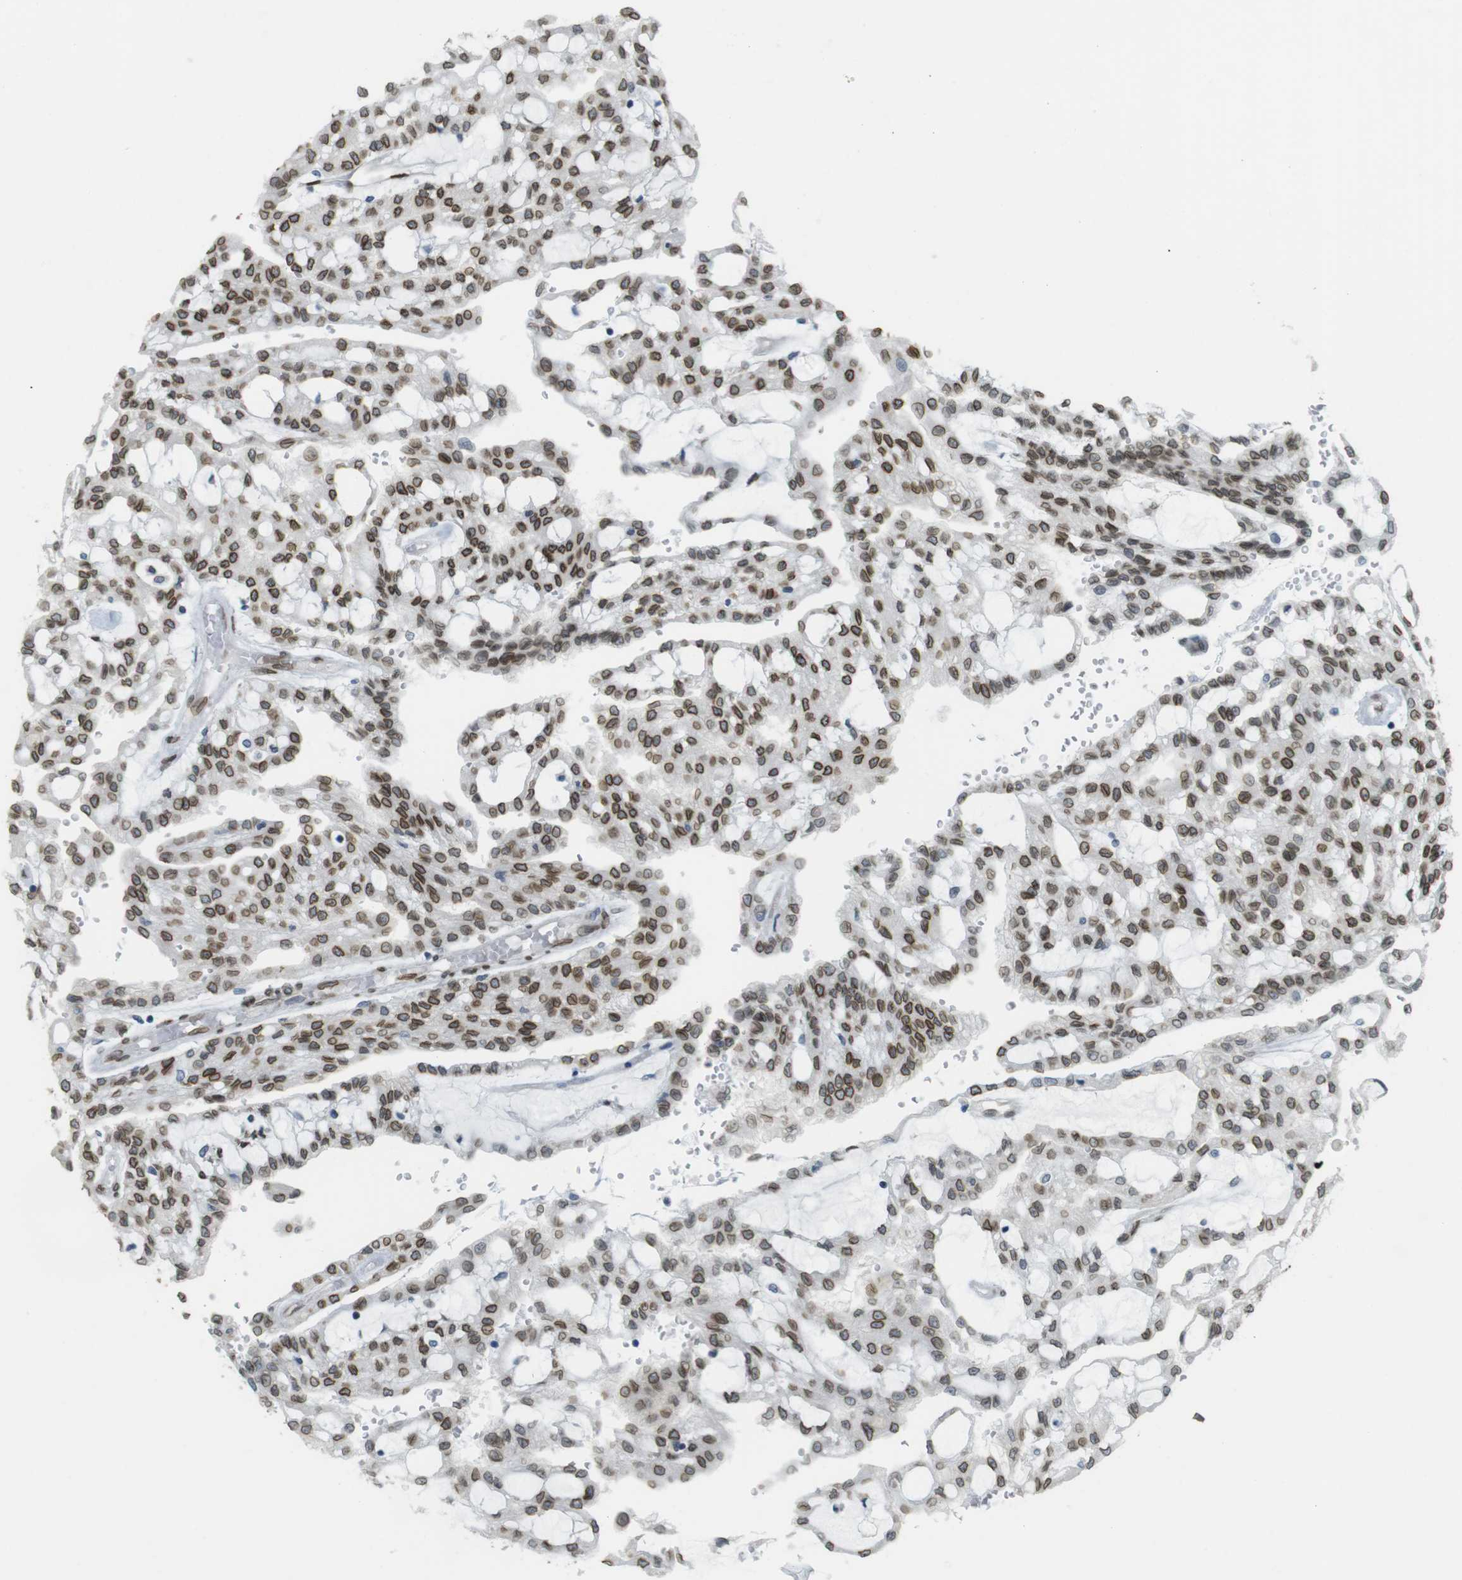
{"staining": {"intensity": "moderate", "quantity": ">75%", "location": "cytoplasmic/membranous,nuclear"}, "tissue": "renal cancer", "cell_type": "Tumor cells", "image_type": "cancer", "snomed": [{"axis": "morphology", "description": "Adenocarcinoma, NOS"}, {"axis": "topography", "description": "Kidney"}], "caption": "DAB (3,3'-diaminobenzidine) immunohistochemical staining of human adenocarcinoma (renal) shows moderate cytoplasmic/membranous and nuclear protein positivity in approximately >75% of tumor cells.", "gene": "ARL6IP6", "patient": {"sex": "male", "age": 63}}